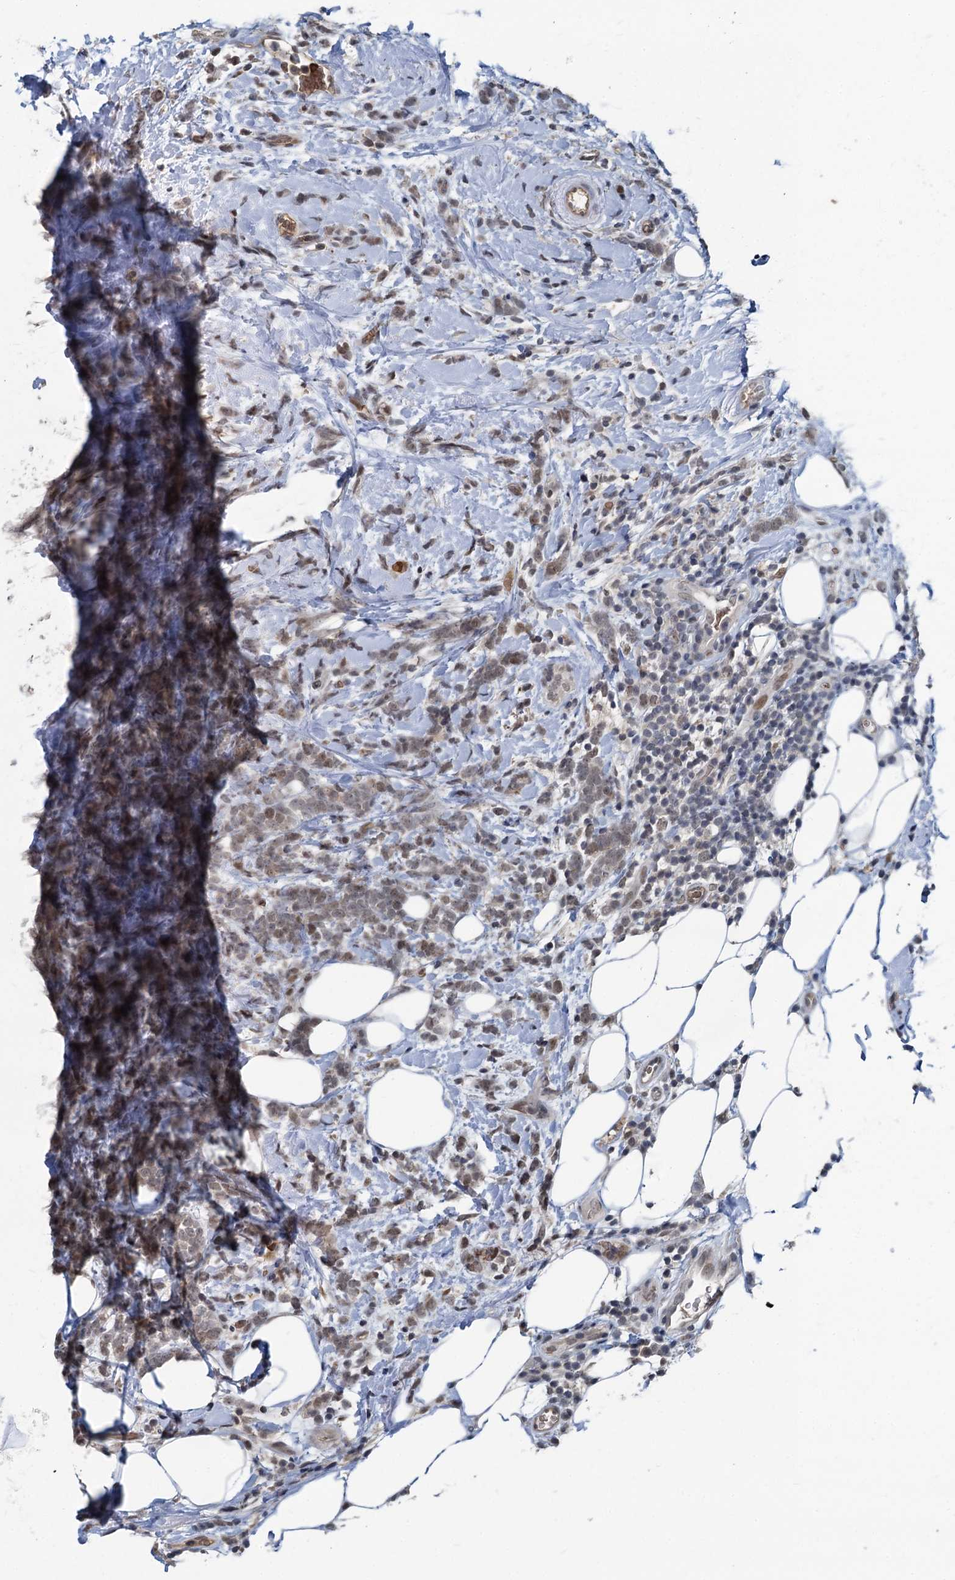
{"staining": {"intensity": "weak", "quantity": ">75%", "location": "nuclear"}, "tissue": "breast cancer", "cell_type": "Tumor cells", "image_type": "cancer", "snomed": [{"axis": "morphology", "description": "Lobular carcinoma"}, {"axis": "topography", "description": "Breast"}], "caption": "Immunohistochemical staining of human breast cancer reveals low levels of weak nuclear protein positivity in approximately >75% of tumor cells. (DAB (3,3'-diaminobenzidine) IHC, brown staining for protein, blue staining for nuclei).", "gene": "FANCI", "patient": {"sex": "female", "age": 58}}